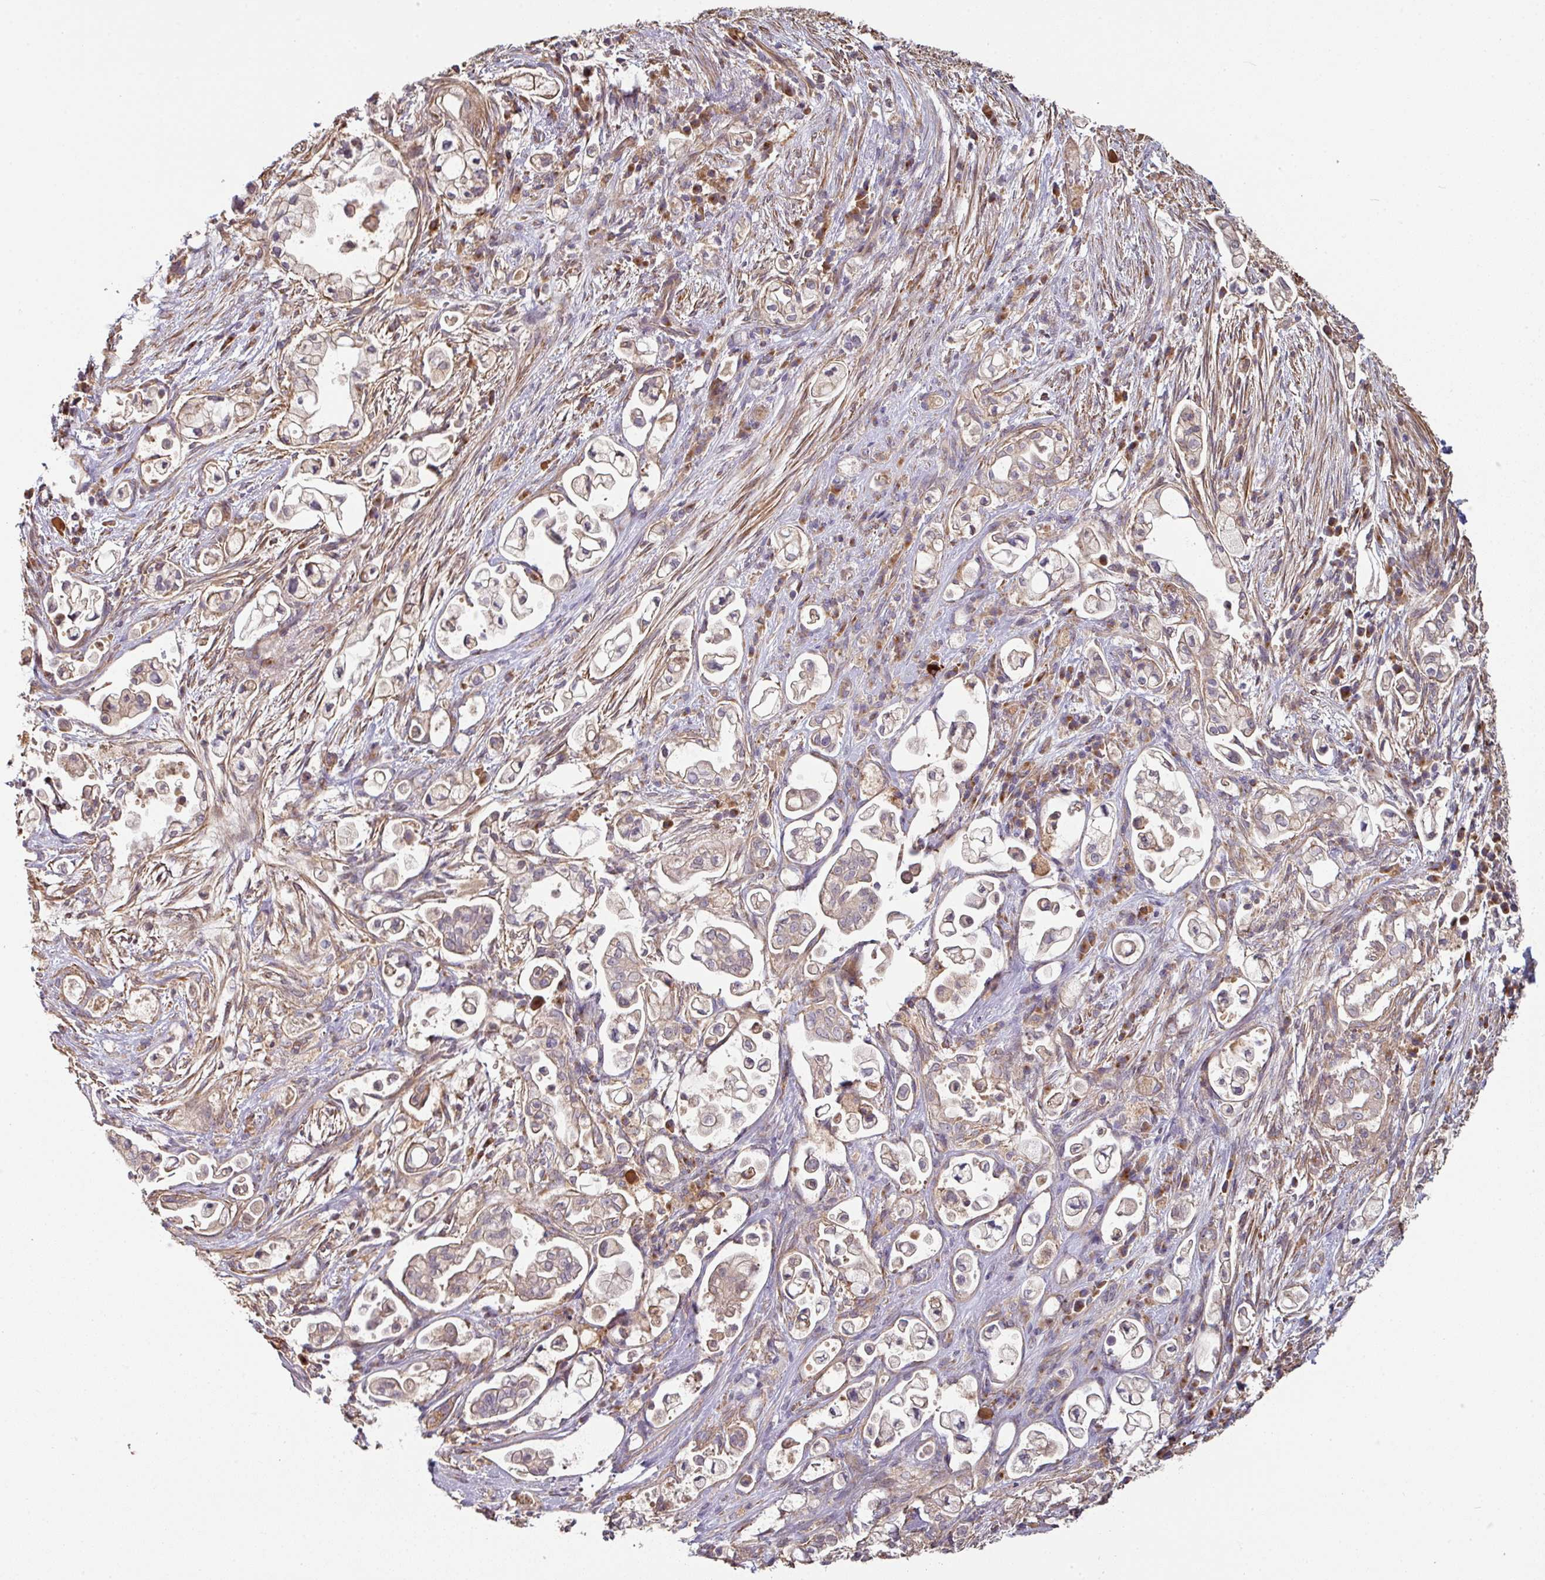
{"staining": {"intensity": "weak", "quantity": "25%-75%", "location": "cytoplasmic/membranous"}, "tissue": "pancreatic cancer", "cell_type": "Tumor cells", "image_type": "cancer", "snomed": [{"axis": "morphology", "description": "Adenocarcinoma, NOS"}, {"axis": "topography", "description": "Pancreas"}], "caption": "This image reveals immunohistochemistry staining of adenocarcinoma (pancreatic), with low weak cytoplasmic/membranous staining in approximately 25%-75% of tumor cells.", "gene": "SIK1", "patient": {"sex": "female", "age": 69}}